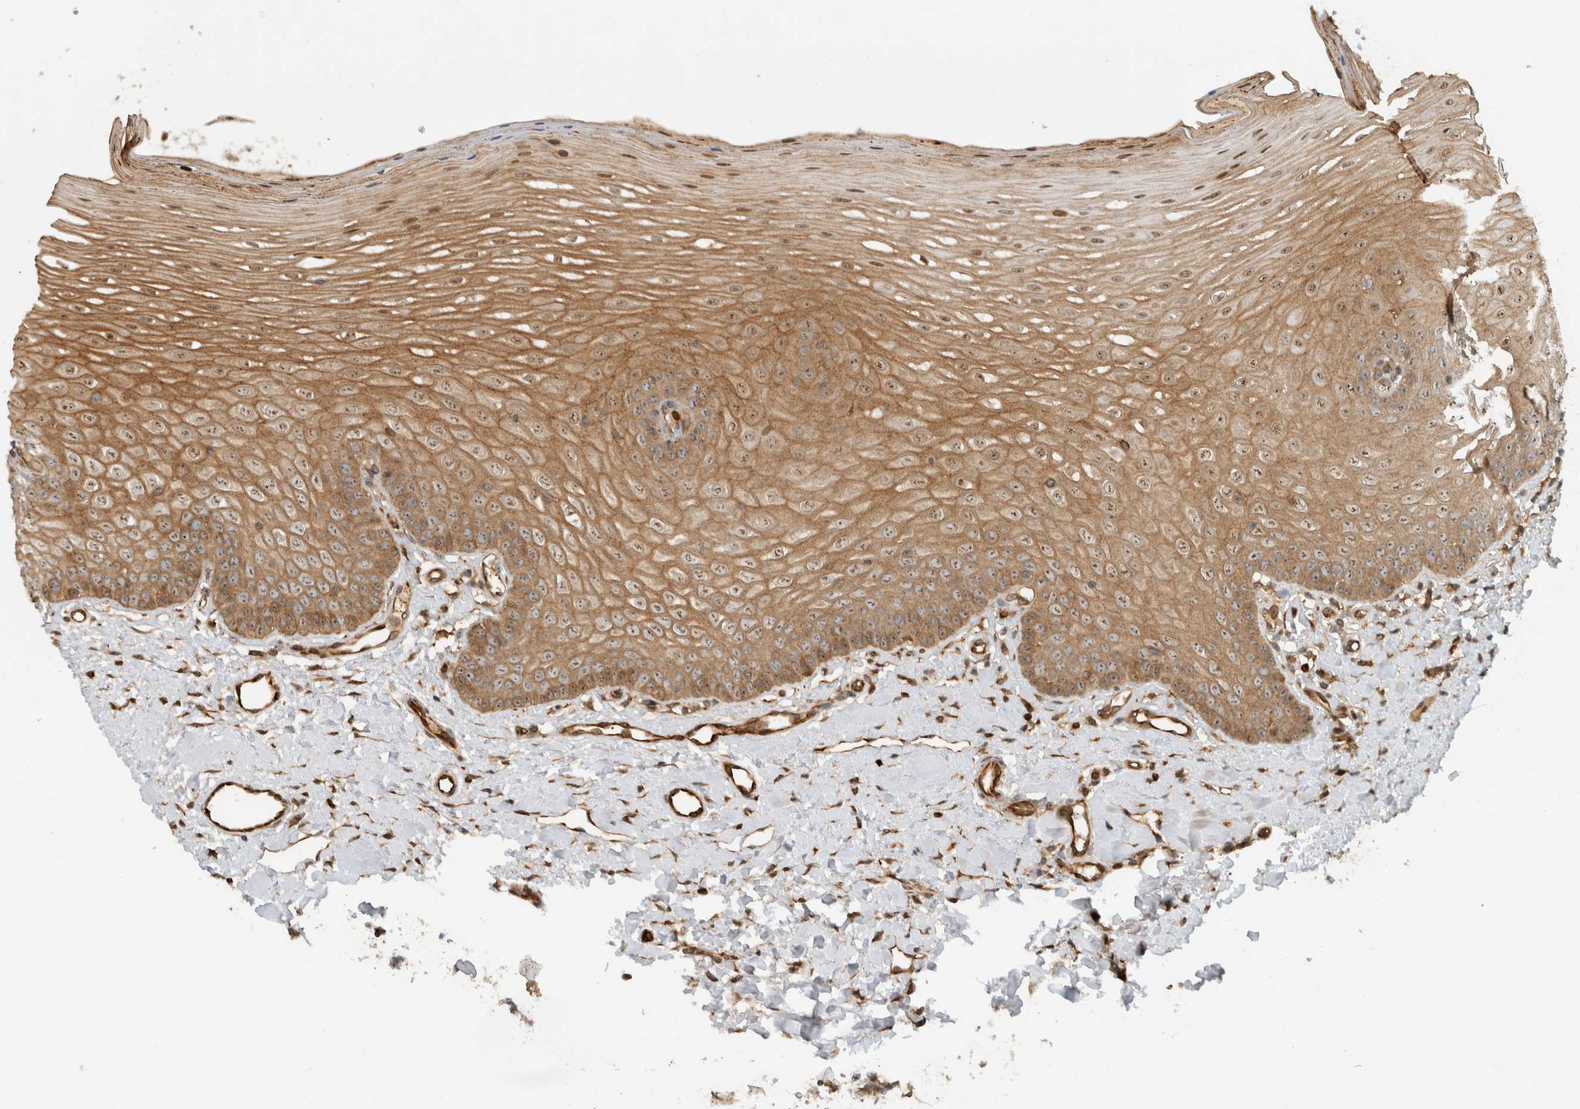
{"staining": {"intensity": "moderate", "quantity": ">75%", "location": "cytoplasmic/membranous,nuclear"}, "tissue": "oral mucosa", "cell_type": "Squamous epithelial cells", "image_type": "normal", "snomed": [{"axis": "morphology", "description": "Normal tissue, NOS"}, {"axis": "topography", "description": "Oral tissue"}], "caption": "Oral mucosa stained with immunohistochemistry (IHC) displays moderate cytoplasmic/membranous,nuclear positivity in approximately >75% of squamous epithelial cells.", "gene": "WASF2", "patient": {"sex": "female", "age": 39}}